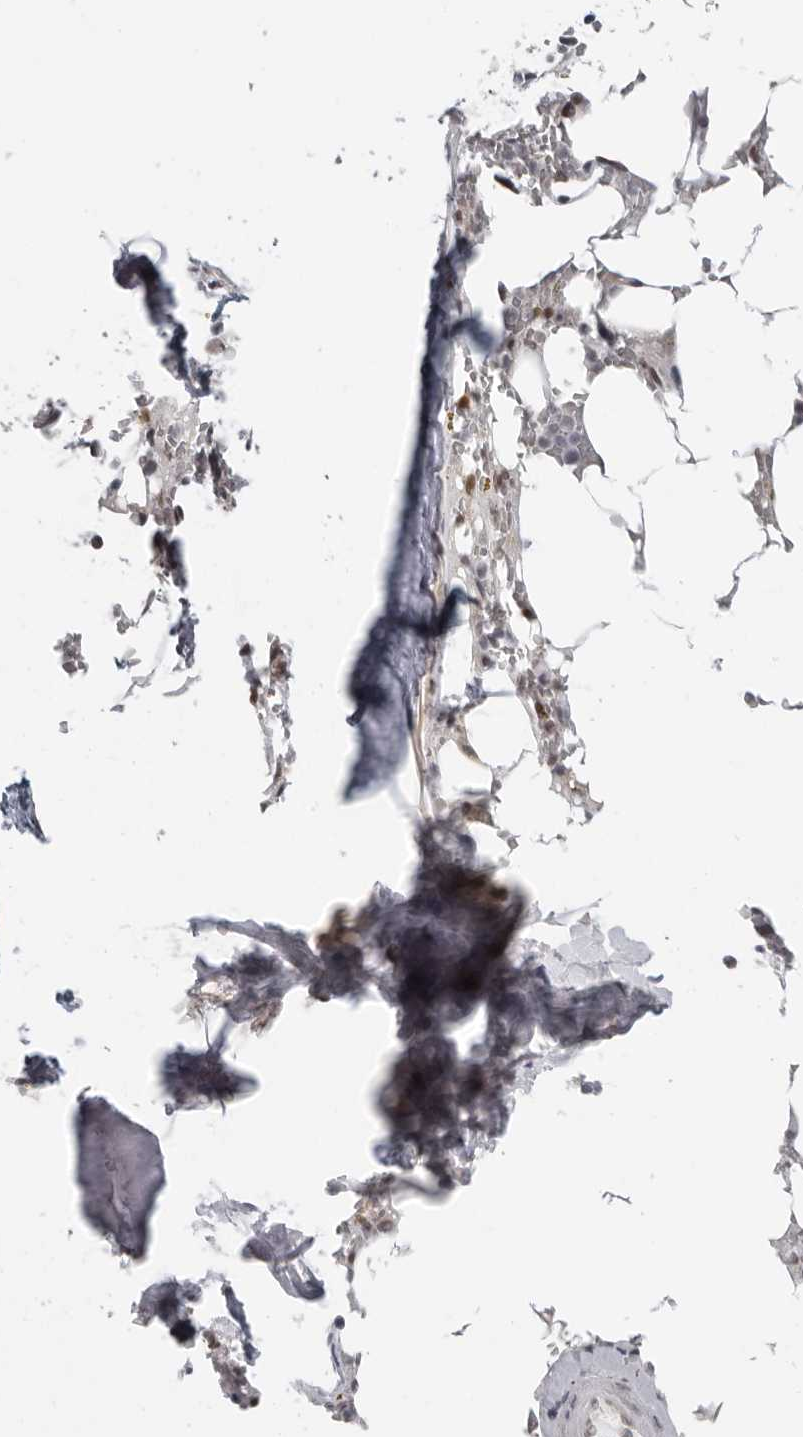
{"staining": {"intensity": "moderate", "quantity": "<25%", "location": "nuclear"}, "tissue": "bone marrow", "cell_type": "Hematopoietic cells", "image_type": "normal", "snomed": [{"axis": "morphology", "description": "Normal tissue, NOS"}, {"axis": "topography", "description": "Bone marrow"}], "caption": "Immunohistochemistry micrograph of normal human bone marrow stained for a protein (brown), which exhibits low levels of moderate nuclear expression in approximately <25% of hematopoietic cells.", "gene": "MAF", "patient": {"sex": "male", "age": 70}}